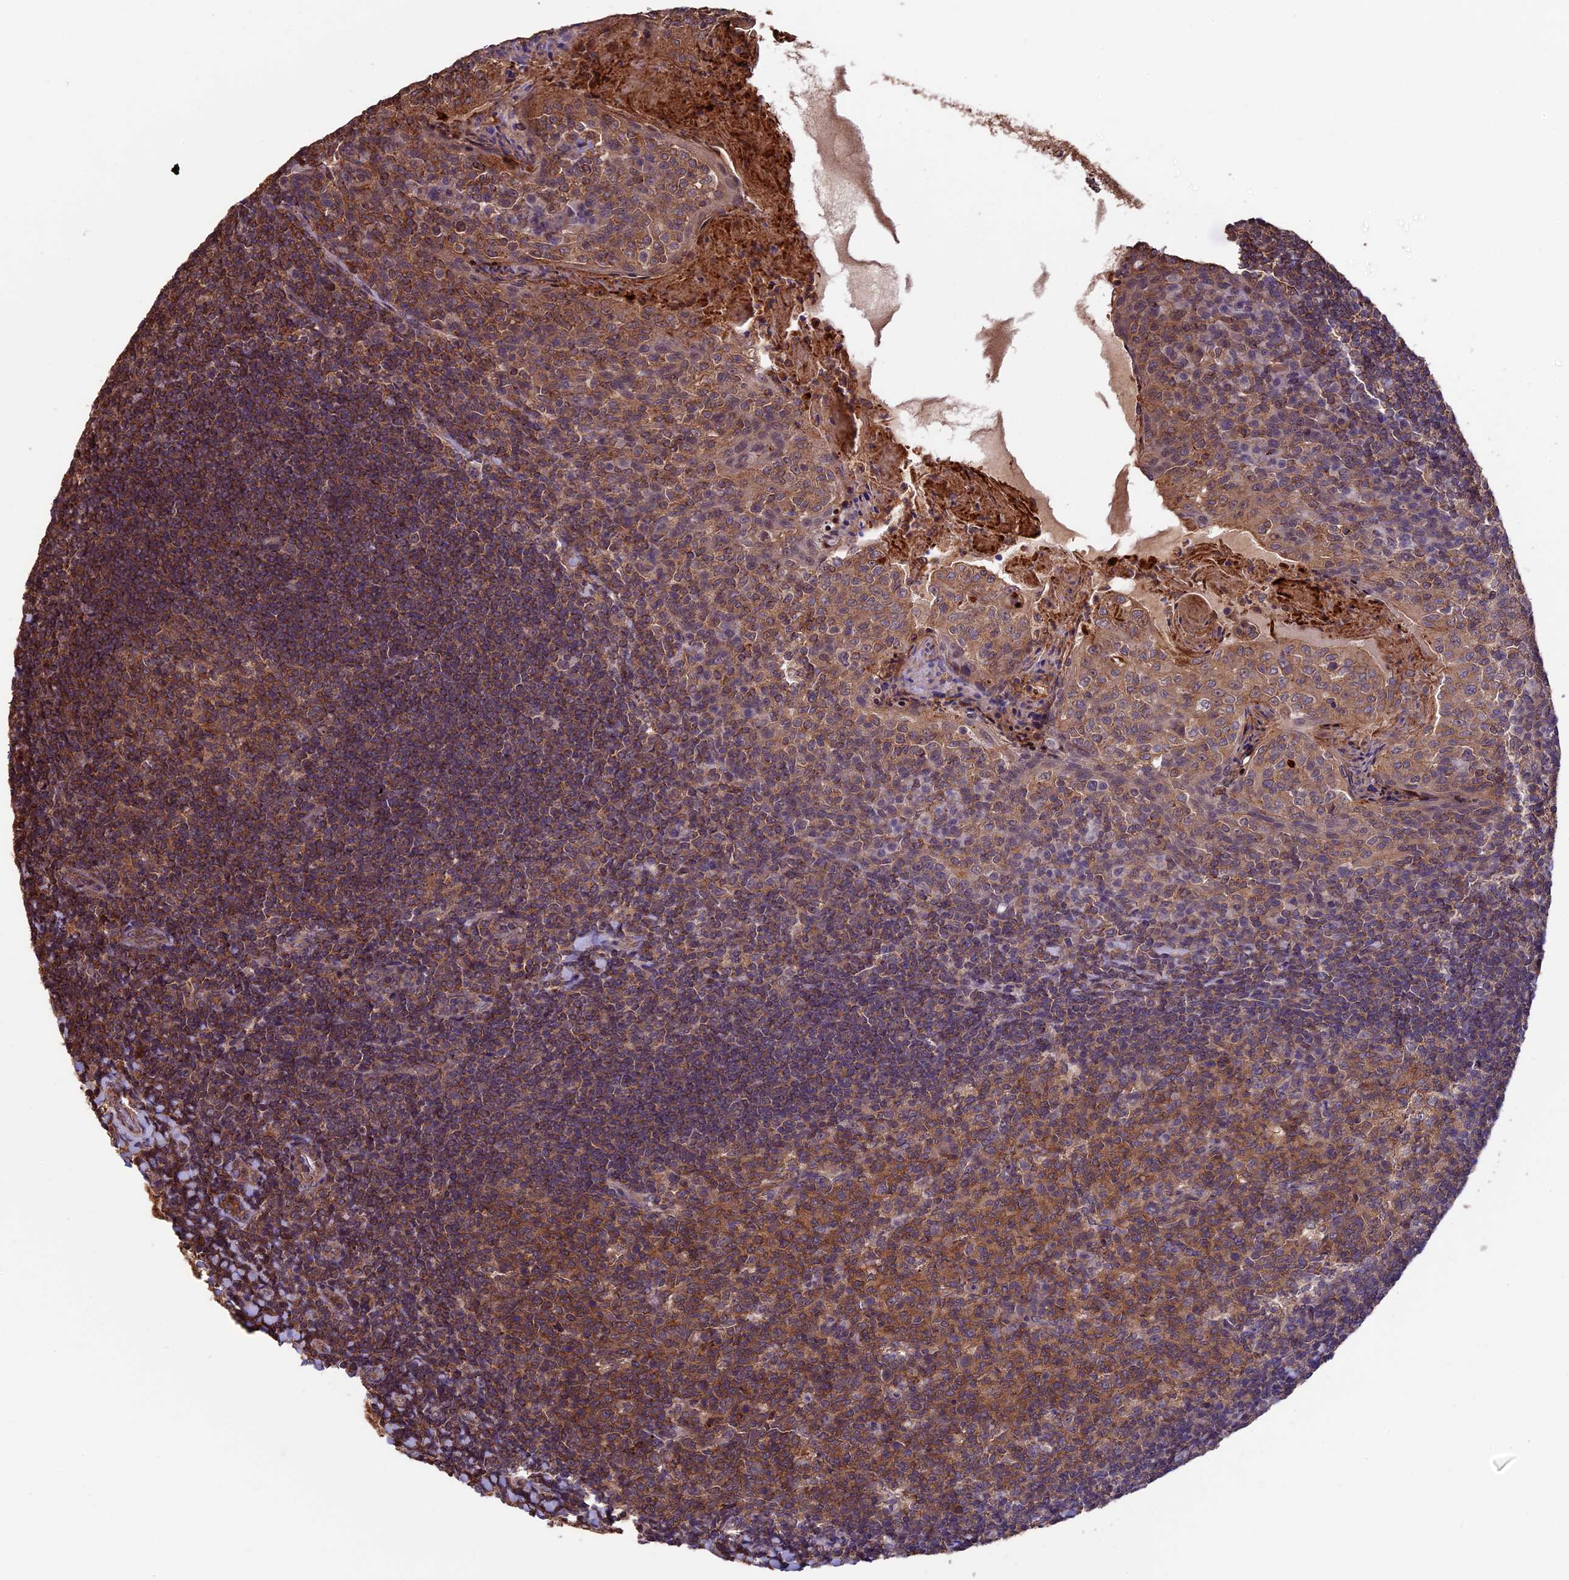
{"staining": {"intensity": "moderate", "quantity": ">75%", "location": "cytoplasmic/membranous"}, "tissue": "tonsil", "cell_type": "Germinal center cells", "image_type": "normal", "snomed": [{"axis": "morphology", "description": "Normal tissue, NOS"}, {"axis": "topography", "description": "Tonsil"}], "caption": "Brown immunohistochemical staining in normal tonsil shows moderate cytoplasmic/membranous positivity in about >75% of germinal center cells. (DAB IHC, brown staining for protein, blue staining for nuclei).", "gene": "PKD2L2", "patient": {"sex": "female", "age": 10}}